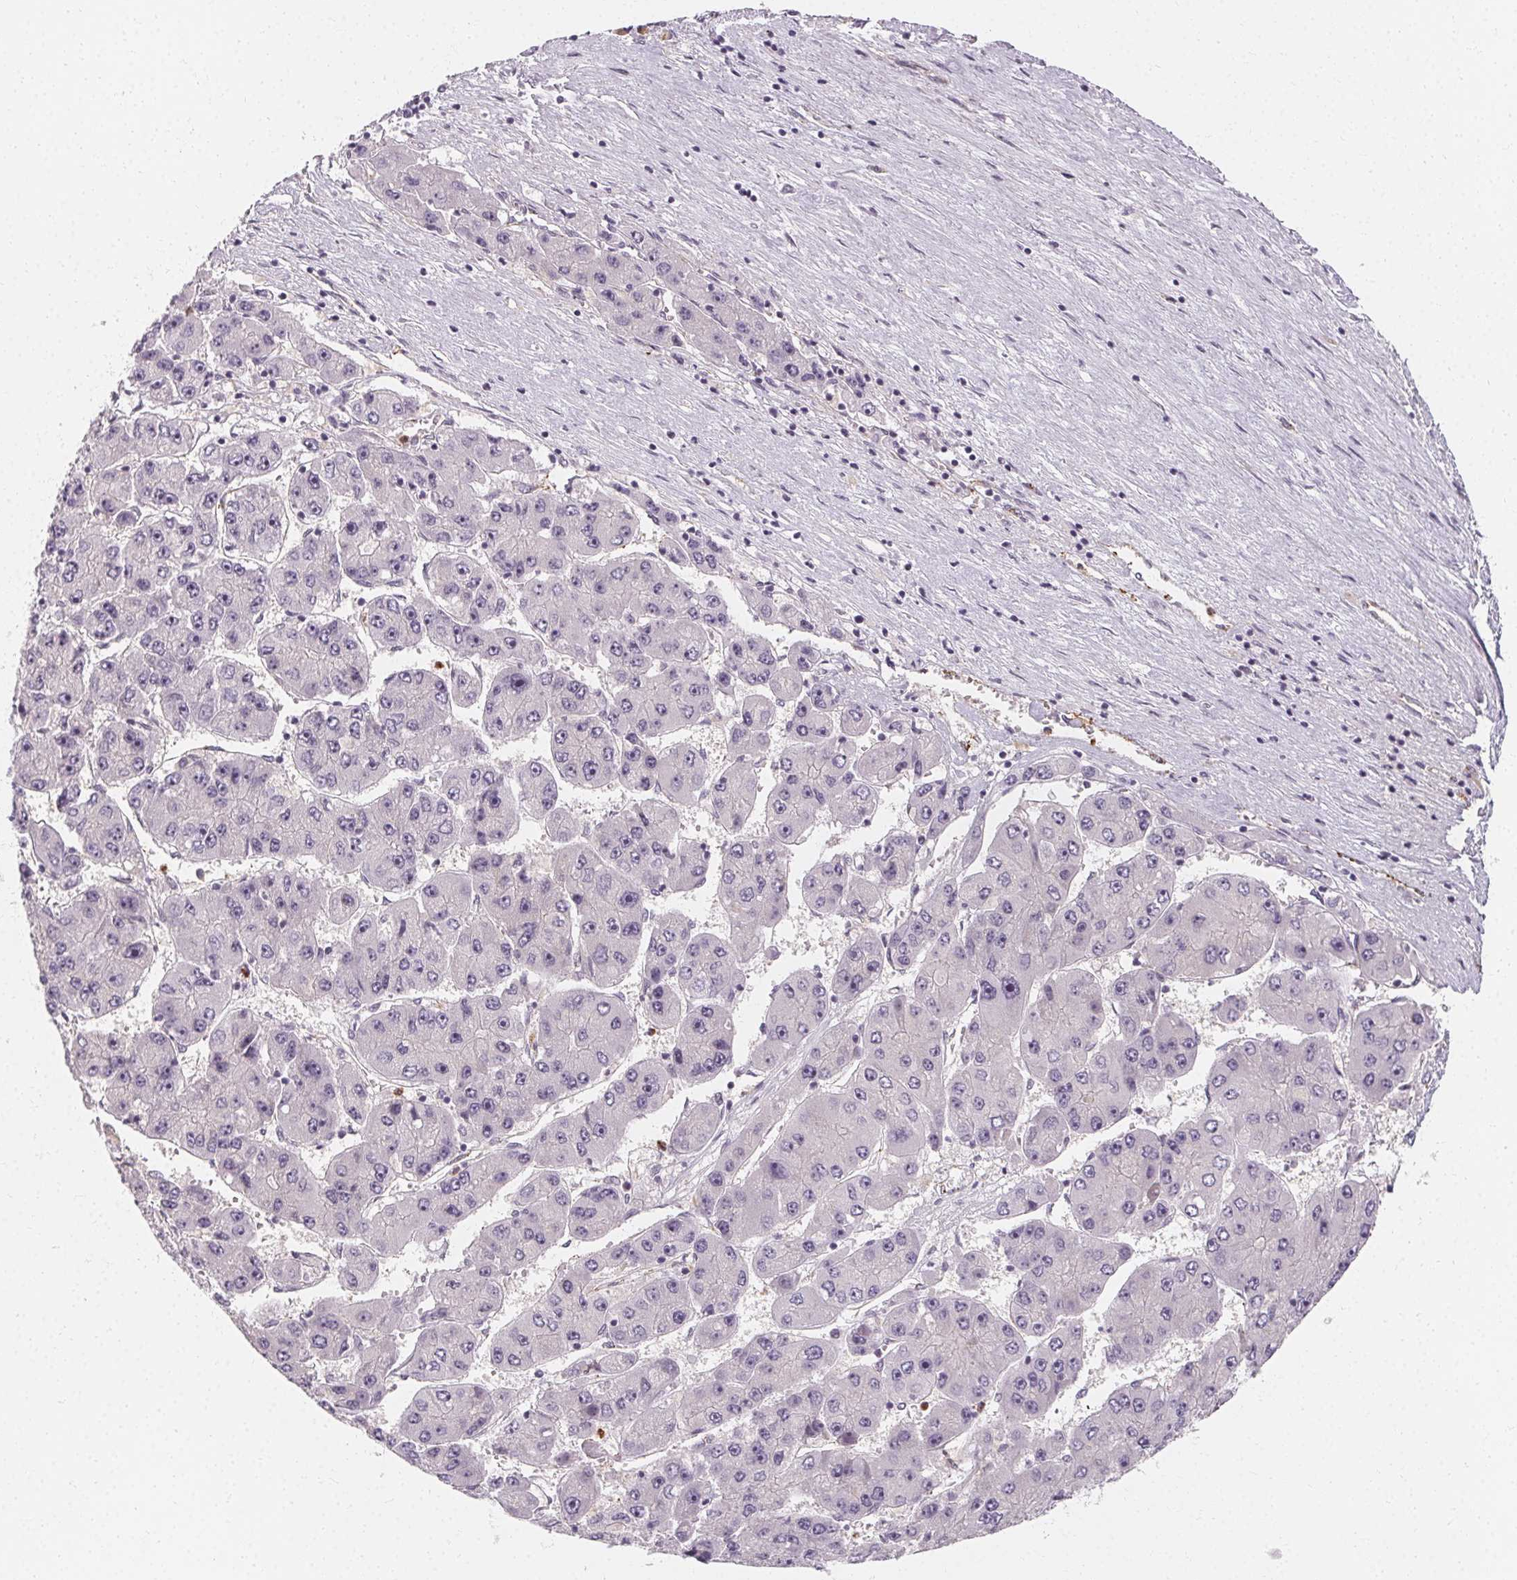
{"staining": {"intensity": "negative", "quantity": "none", "location": "none"}, "tissue": "liver cancer", "cell_type": "Tumor cells", "image_type": "cancer", "snomed": [{"axis": "morphology", "description": "Carcinoma, Hepatocellular, NOS"}, {"axis": "topography", "description": "Liver"}], "caption": "Immunohistochemical staining of human liver hepatocellular carcinoma reveals no significant staining in tumor cells.", "gene": "CLCNKB", "patient": {"sex": "female", "age": 61}}